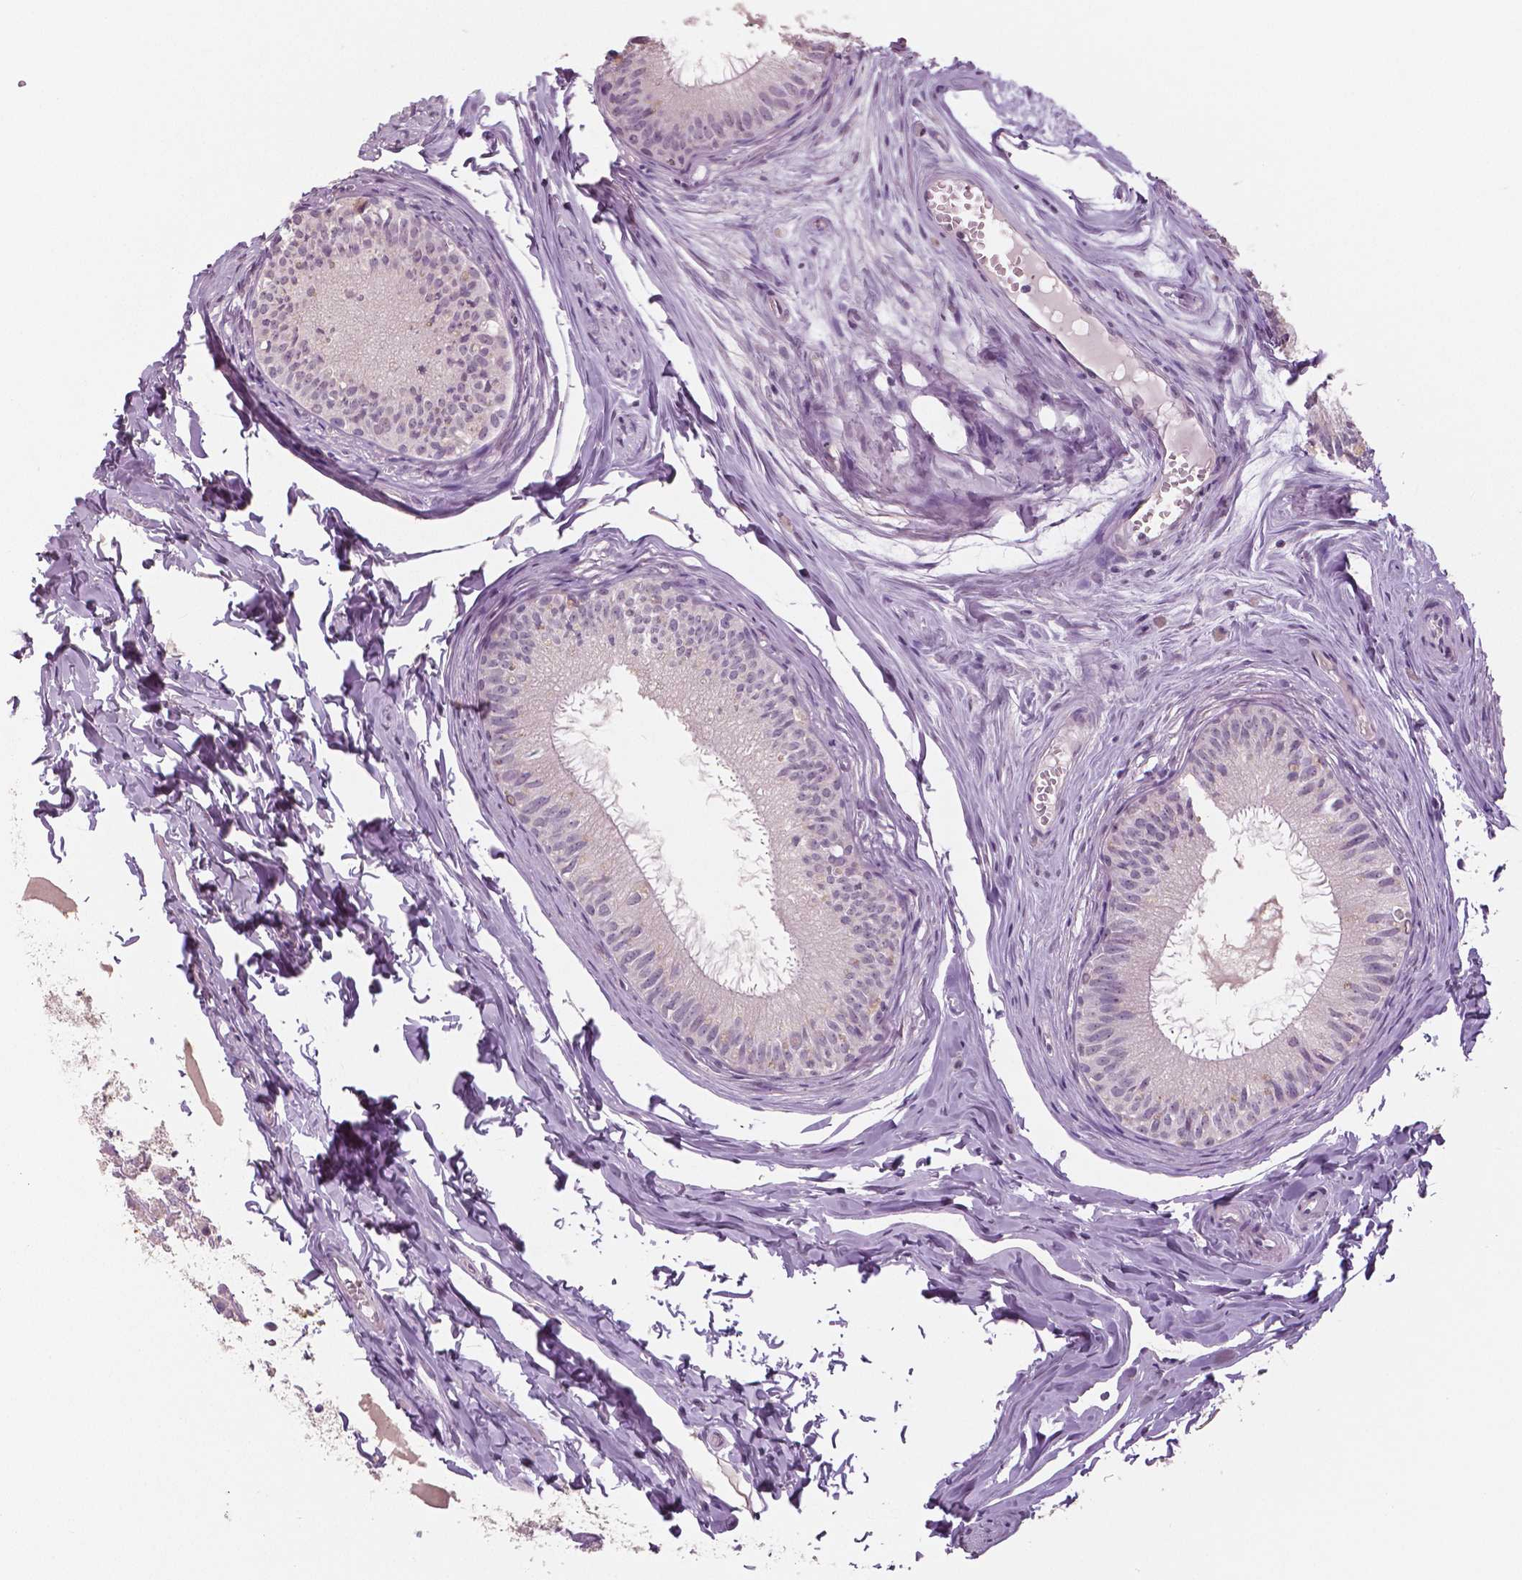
{"staining": {"intensity": "negative", "quantity": "none", "location": "none"}, "tissue": "epididymis", "cell_type": "Glandular cells", "image_type": "normal", "snomed": [{"axis": "morphology", "description": "Normal tissue, NOS"}, {"axis": "topography", "description": "Epididymis"}], "caption": "High power microscopy image of an IHC photomicrograph of unremarkable epididymis, revealing no significant staining in glandular cells. (DAB (3,3'-diaminobenzidine) immunohistochemistry with hematoxylin counter stain).", "gene": "NECAB1", "patient": {"sex": "male", "age": 45}}